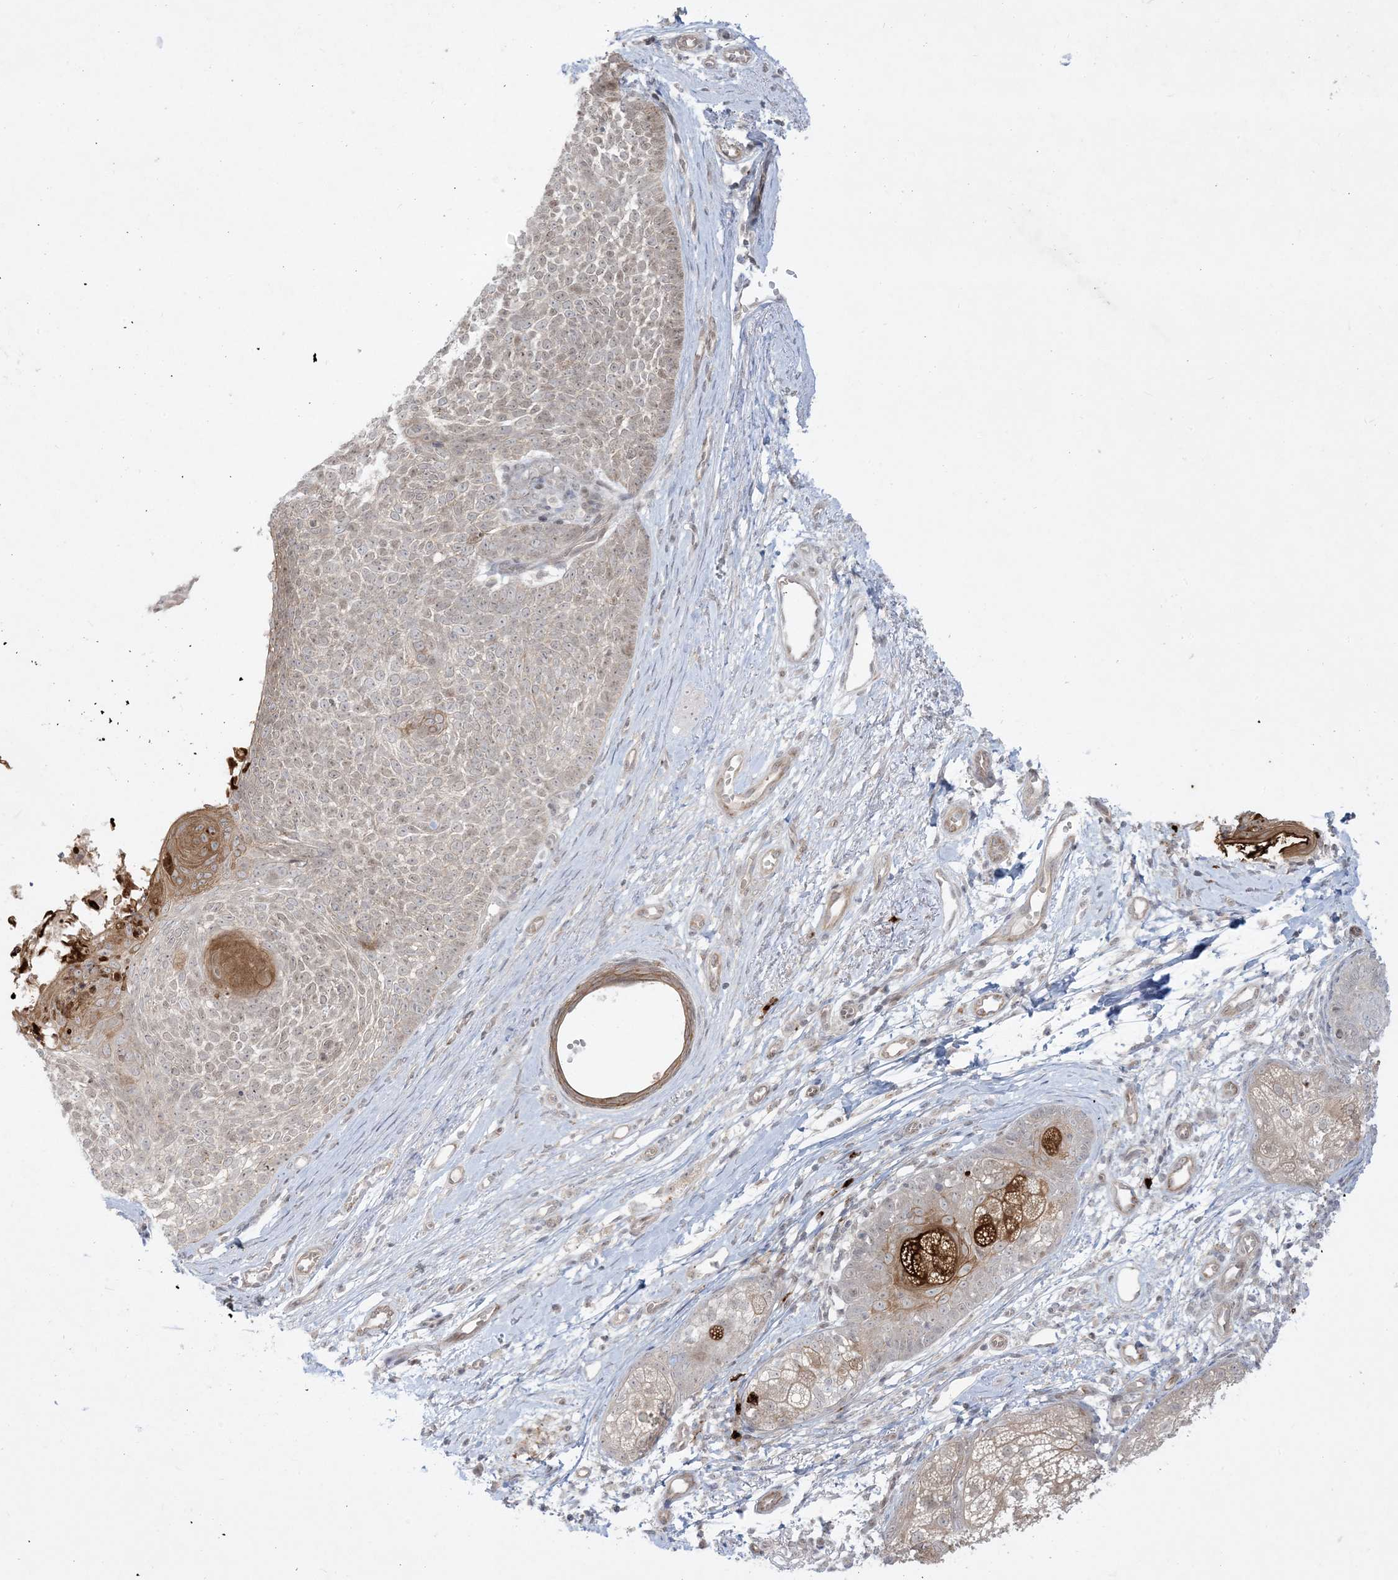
{"staining": {"intensity": "moderate", "quantity": "<25%", "location": "cytoplasmic/membranous,nuclear"}, "tissue": "skin cancer", "cell_type": "Tumor cells", "image_type": "cancer", "snomed": [{"axis": "morphology", "description": "Basal cell carcinoma"}, {"axis": "topography", "description": "Skin"}], "caption": "Immunohistochemistry micrograph of neoplastic tissue: human skin cancer stained using immunohistochemistry exhibits low levels of moderate protein expression localized specifically in the cytoplasmic/membranous and nuclear of tumor cells, appearing as a cytoplasmic/membranous and nuclear brown color.", "gene": "PTK6", "patient": {"sex": "female", "age": 81}}